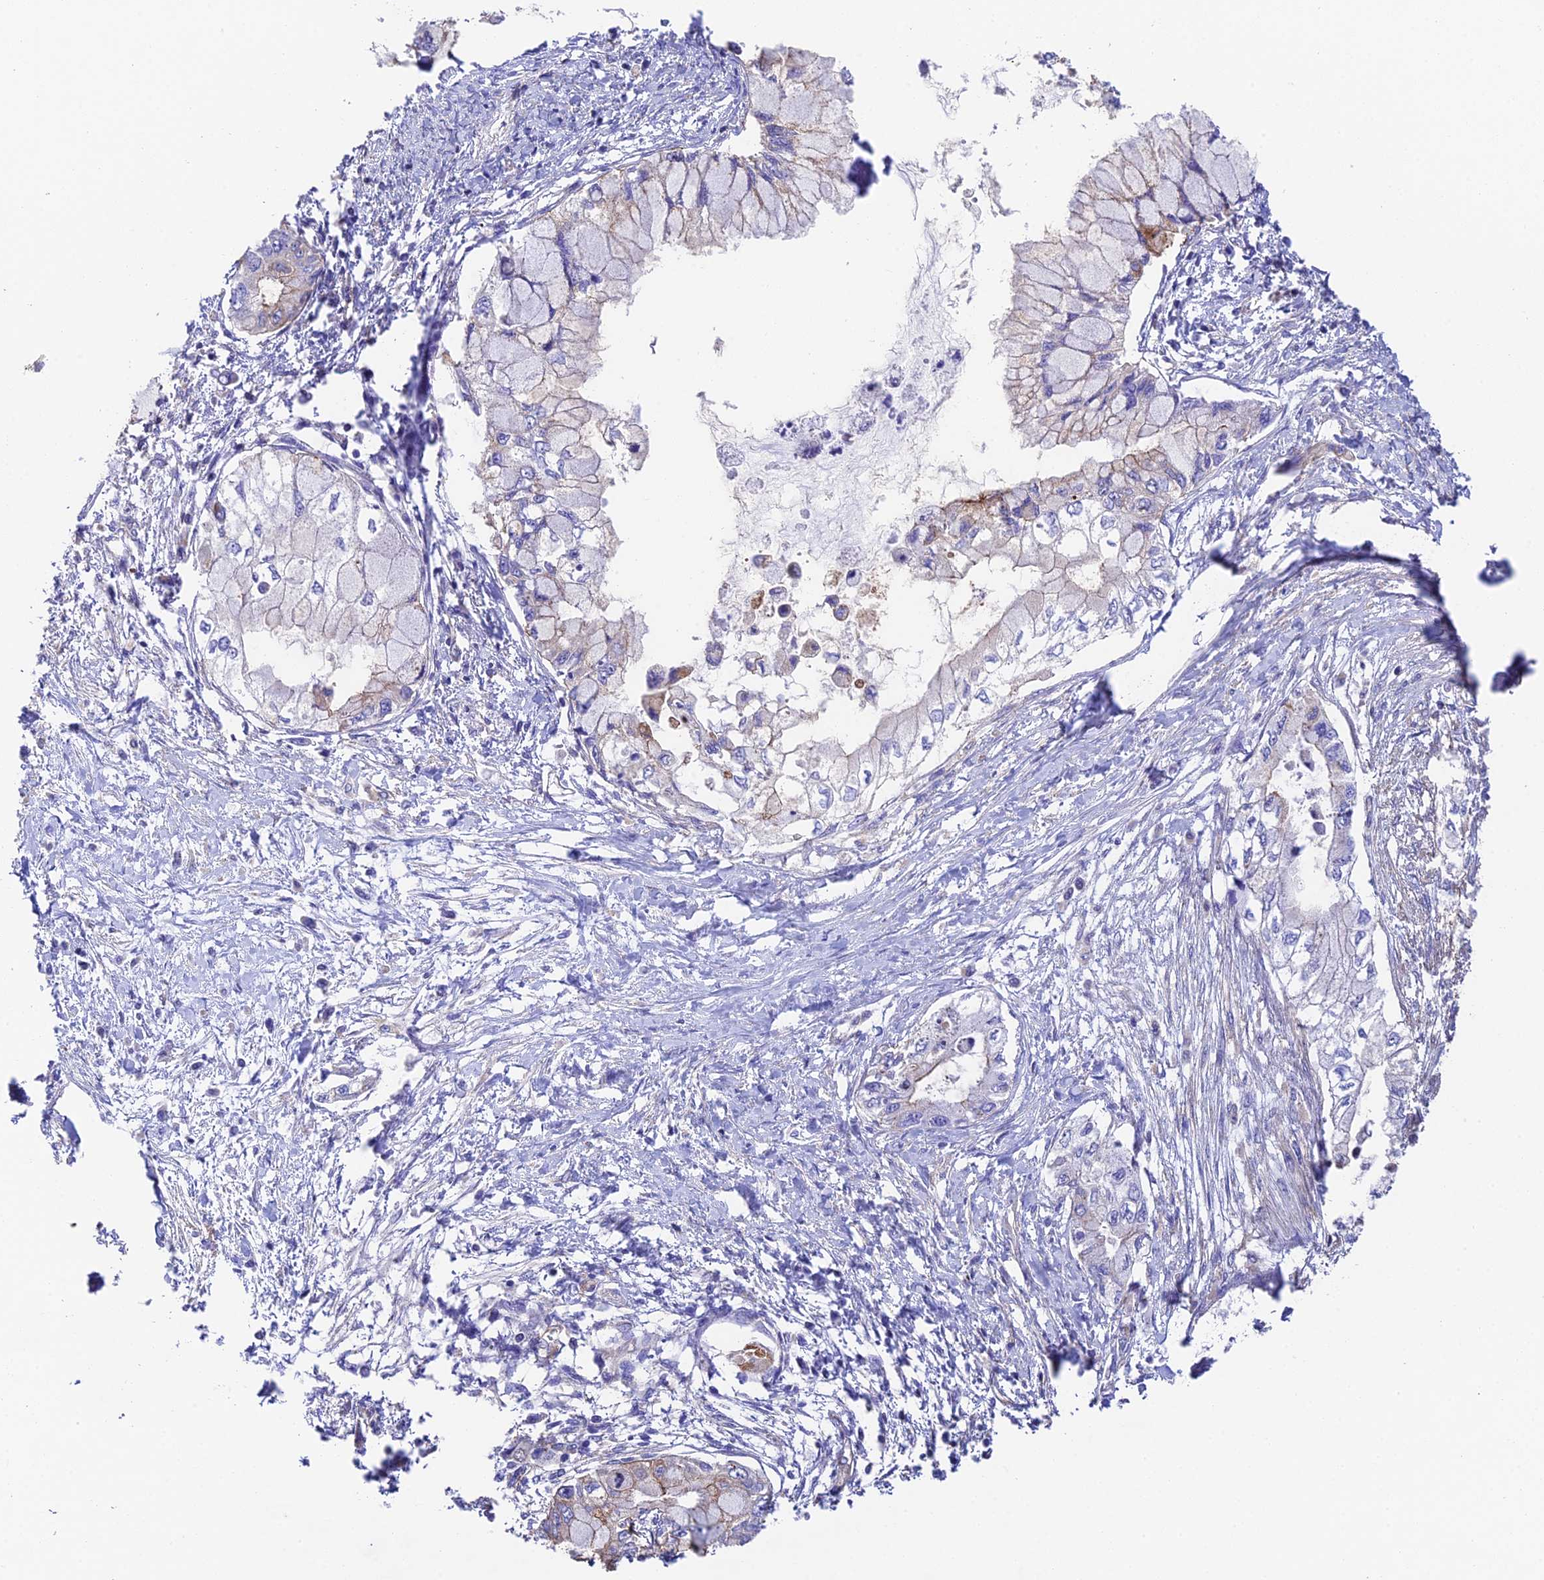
{"staining": {"intensity": "moderate", "quantity": "<25%", "location": "cytoplasmic/membranous"}, "tissue": "pancreatic cancer", "cell_type": "Tumor cells", "image_type": "cancer", "snomed": [{"axis": "morphology", "description": "Adenocarcinoma, NOS"}, {"axis": "topography", "description": "Pancreas"}], "caption": "Immunohistochemical staining of human adenocarcinoma (pancreatic) demonstrates low levels of moderate cytoplasmic/membranous protein expression in approximately <25% of tumor cells.", "gene": "QRFP", "patient": {"sex": "male", "age": 48}}